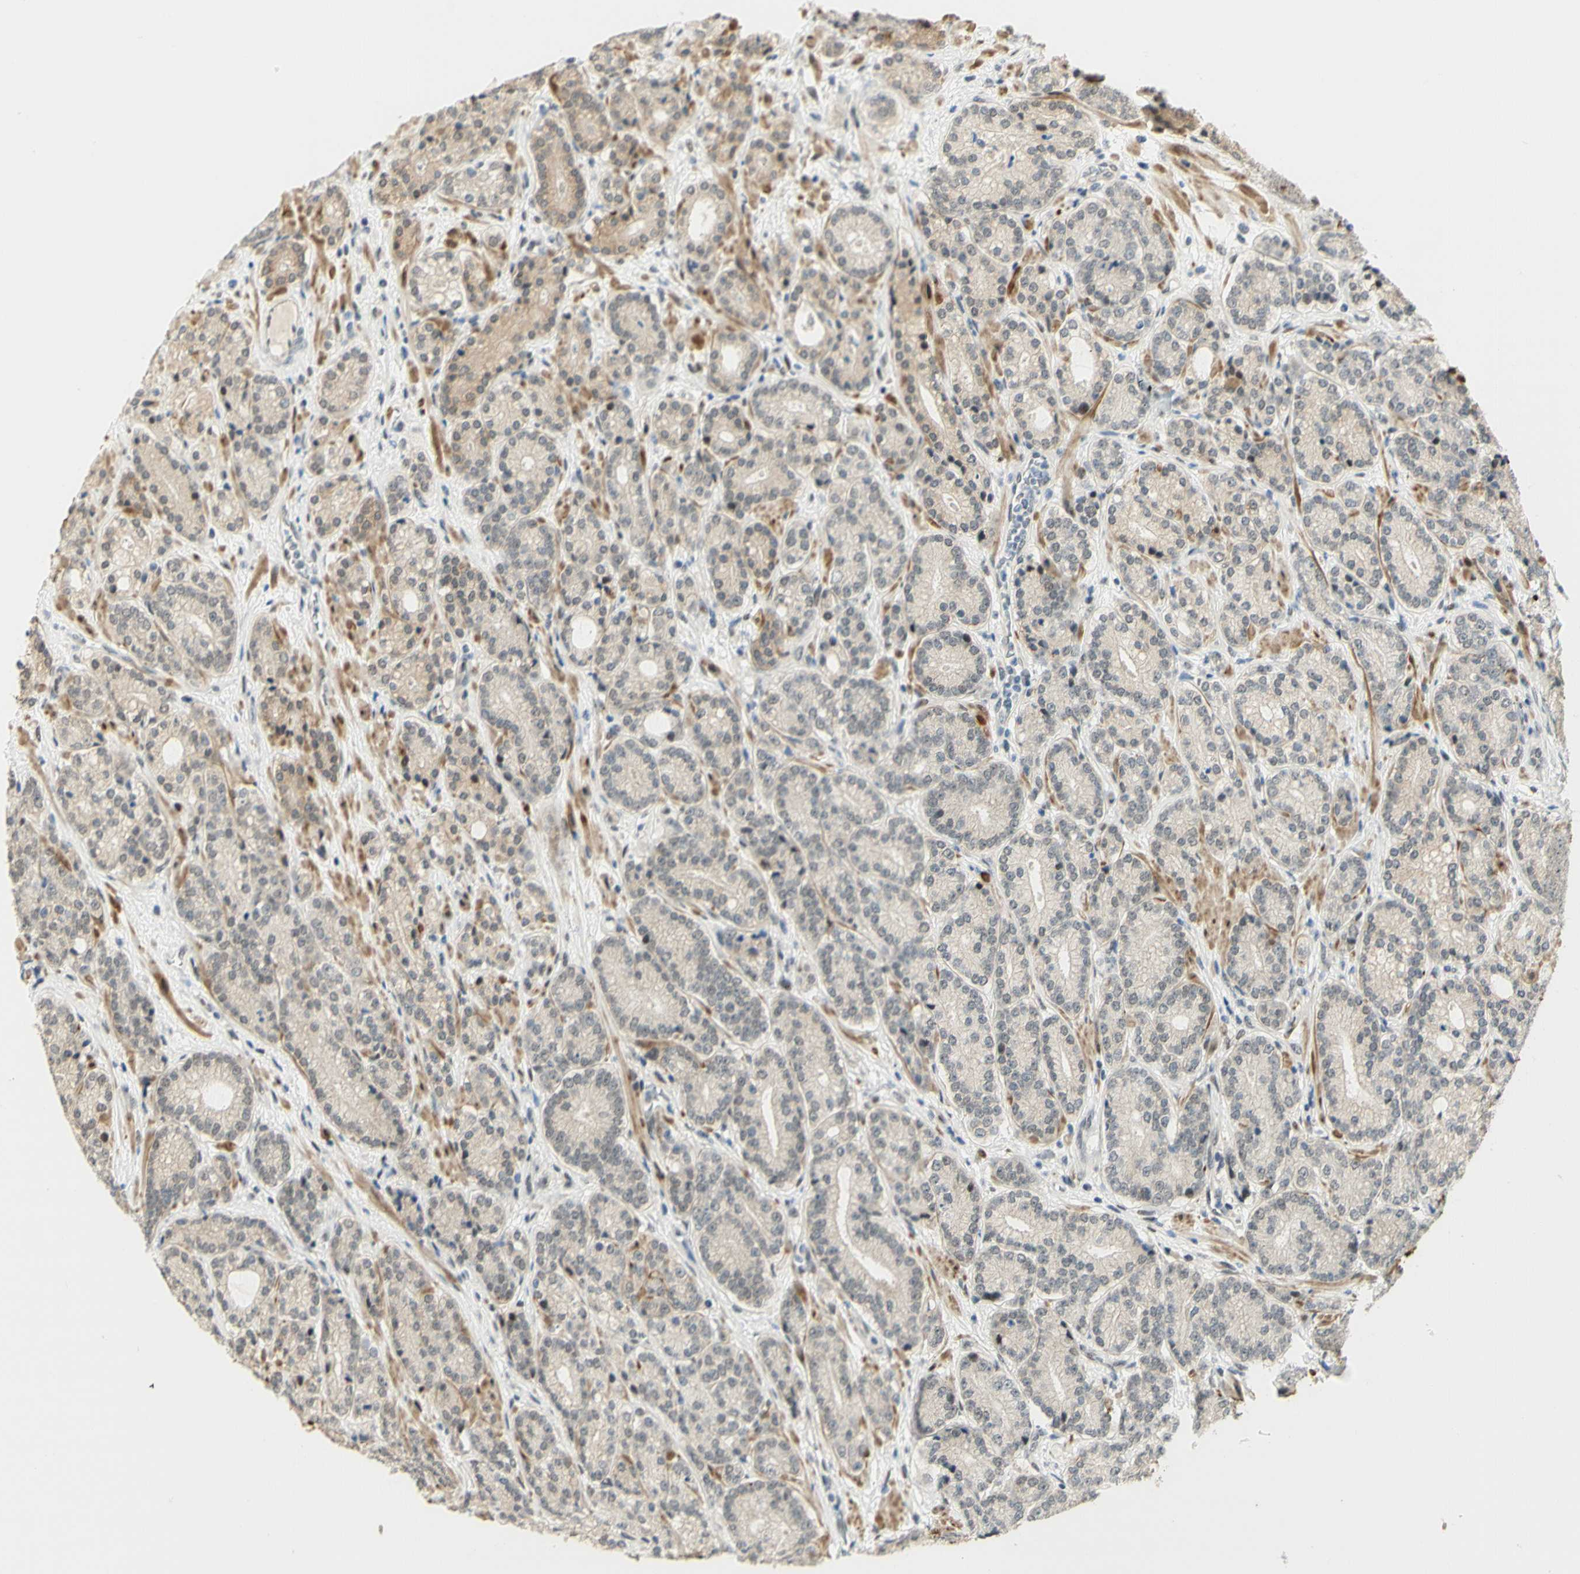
{"staining": {"intensity": "moderate", "quantity": "<25%", "location": "nuclear"}, "tissue": "prostate cancer", "cell_type": "Tumor cells", "image_type": "cancer", "snomed": [{"axis": "morphology", "description": "Adenocarcinoma, High grade"}, {"axis": "topography", "description": "Prostate"}], "caption": "Protein positivity by immunohistochemistry (IHC) displays moderate nuclear staining in about <25% of tumor cells in prostate adenocarcinoma (high-grade). (IHC, brightfield microscopy, high magnification).", "gene": "DDX1", "patient": {"sex": "male", "age": 61}}